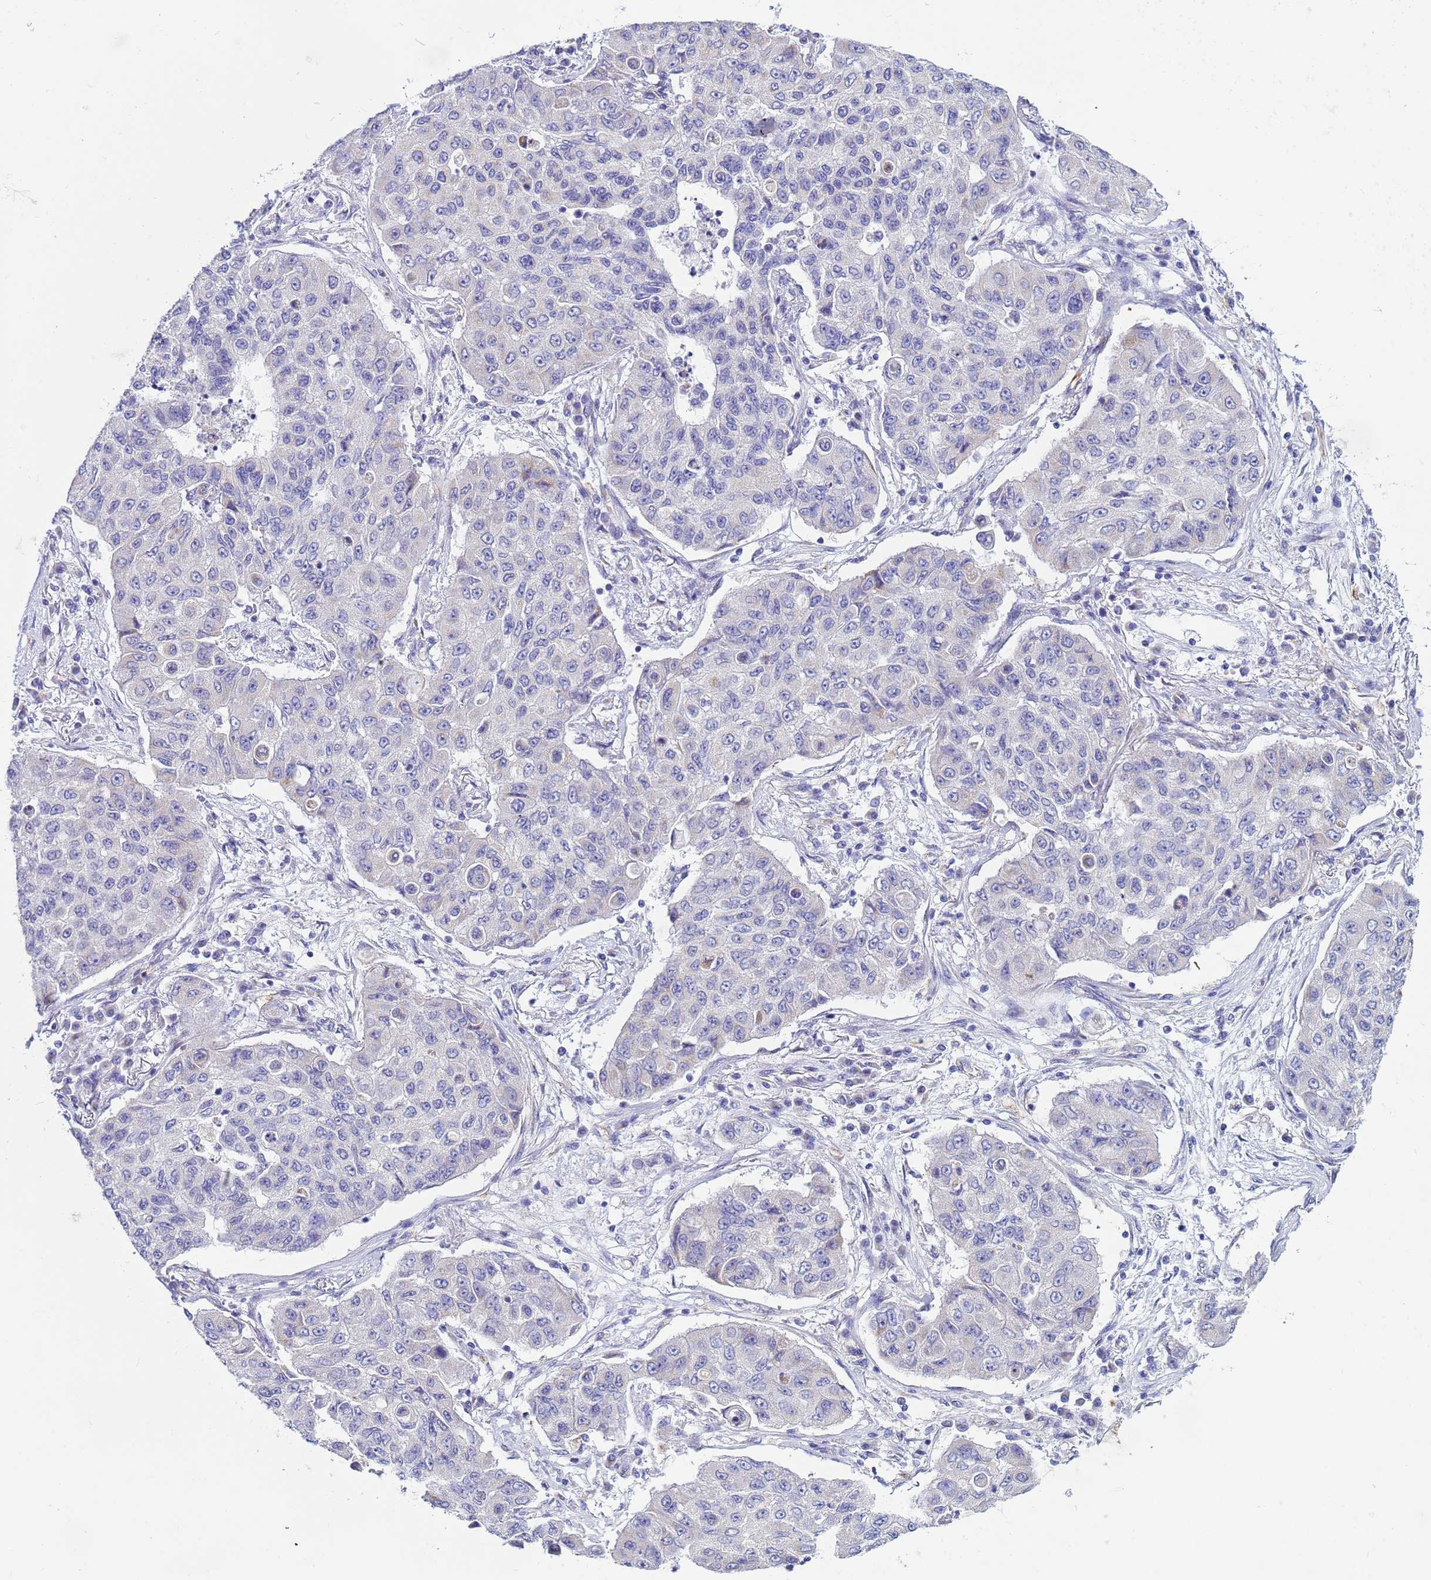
{"staining": {"intensity": "negative", "quantity": "none", "location": "none"}, "tissue": "lung cancer", "cell_type": "Tumor cells", "image_type": "cancer", "snomed": [{"axis": "morphology", "description": "Squamous cell carcinoma, NOS"}, {"axis": "topography", "description": "Lung"}], "caption": "Tumor cells show no significant staining in lung squamous cell carcinoma.", "gene": "UBXN2B", "patient": {"sex": "male", "age": 74}}